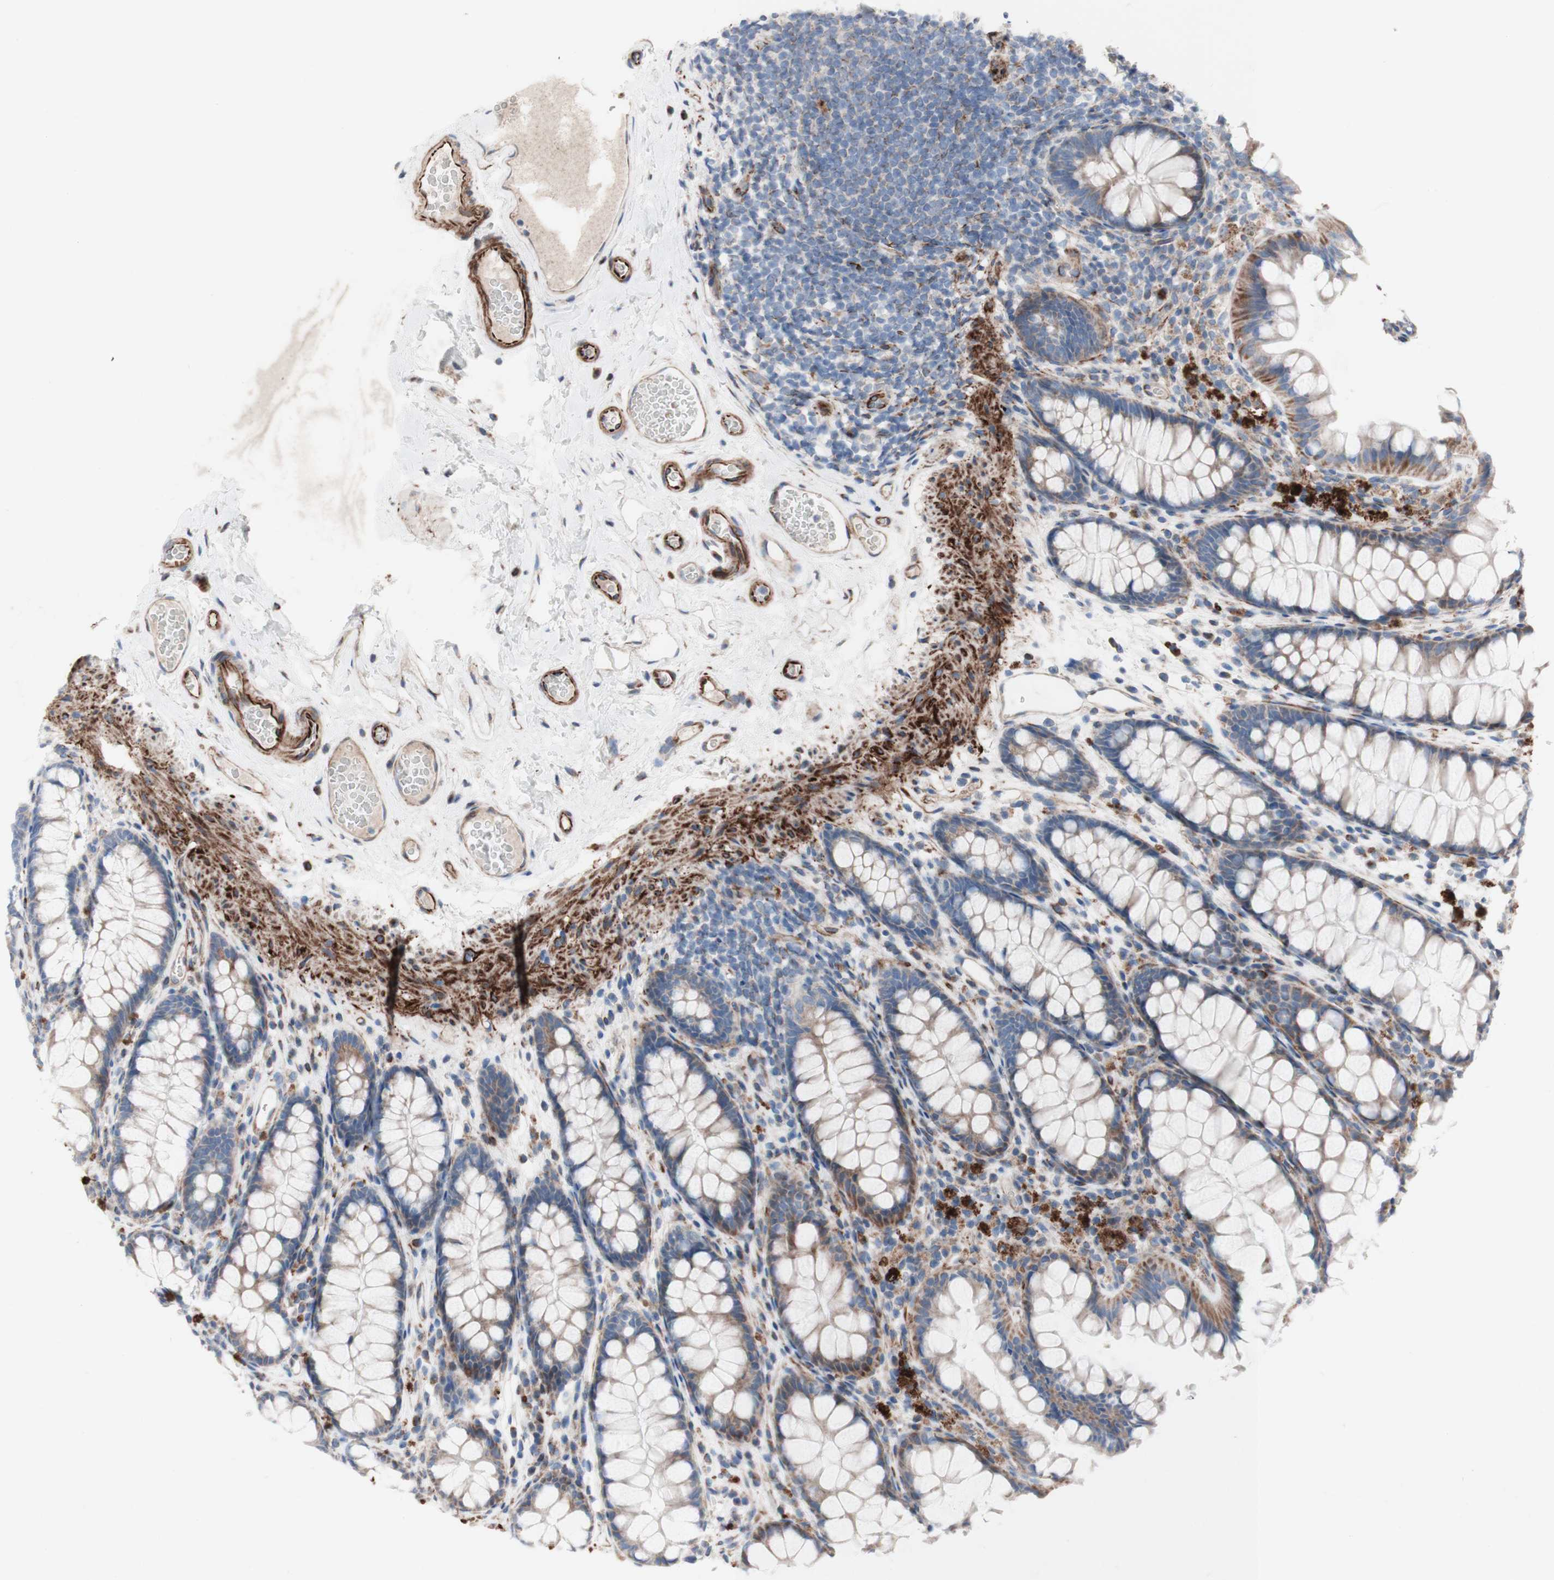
{"staining": {"intensity": "strong", "quantity": ">75%", "location": "cytoplasmic/membranous"}, "tissue": "colon", "cell_type": "Endothelial cells", "image_type": "normal", "snomed": [{"axis": "morphology", "description": "Normal tissue, NOS"}, {"axis": "topography", "description": "Colon"}], "caption": "Immunohistochemical staining of benign human colon demonstrates >75% levels of strong cytoplasmic/membranous protein positivity in about >75% of endothelial cells.", "gene": "AGPAT5", "patient": {"sex": "female", "age": 55}}